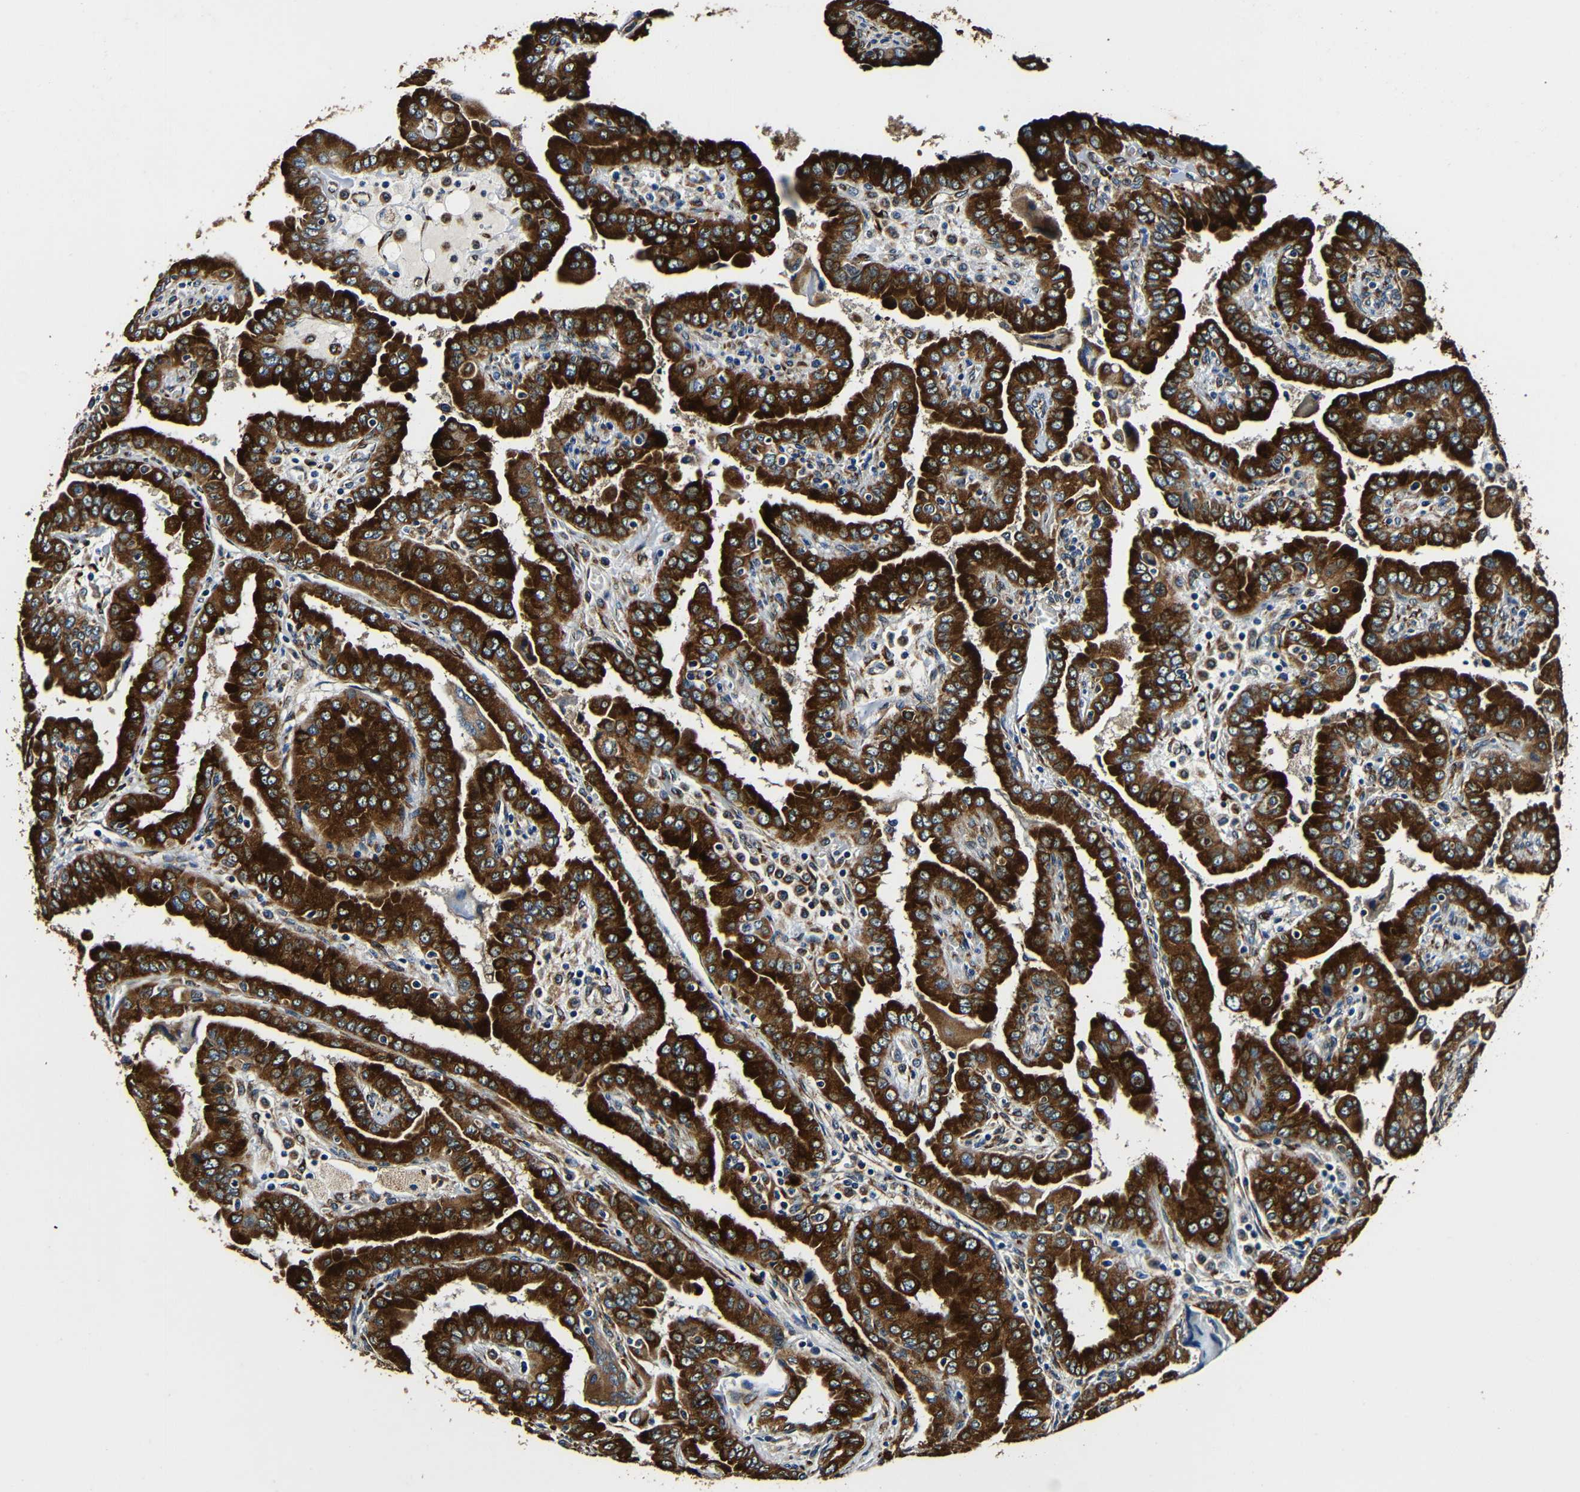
{"staining": {"intensity": "strong", "quantity": ">75%", "location": "cytoplasmic/membranous"}, "tissue": "thyroid cancer", "cell_type": "Tumor cells", "image_type": "cancer", "snomed": [{"axis": "morphology", "description": "Papillary adenocarcinoma, NOS"}, {"axis": "topography", "description": "Thyroid gland"}], "caption": "The image demonstrates staining of papillary adenocarcinoma (thyroid), revealing strong cytoplasmic/membranous protein positivity (brown color) within tumor cells. (DAB = brown stain, brightfield microscopy at high magnification).", "gene": "RRBP1", "patient": {"sex": "male", "age": 33}}